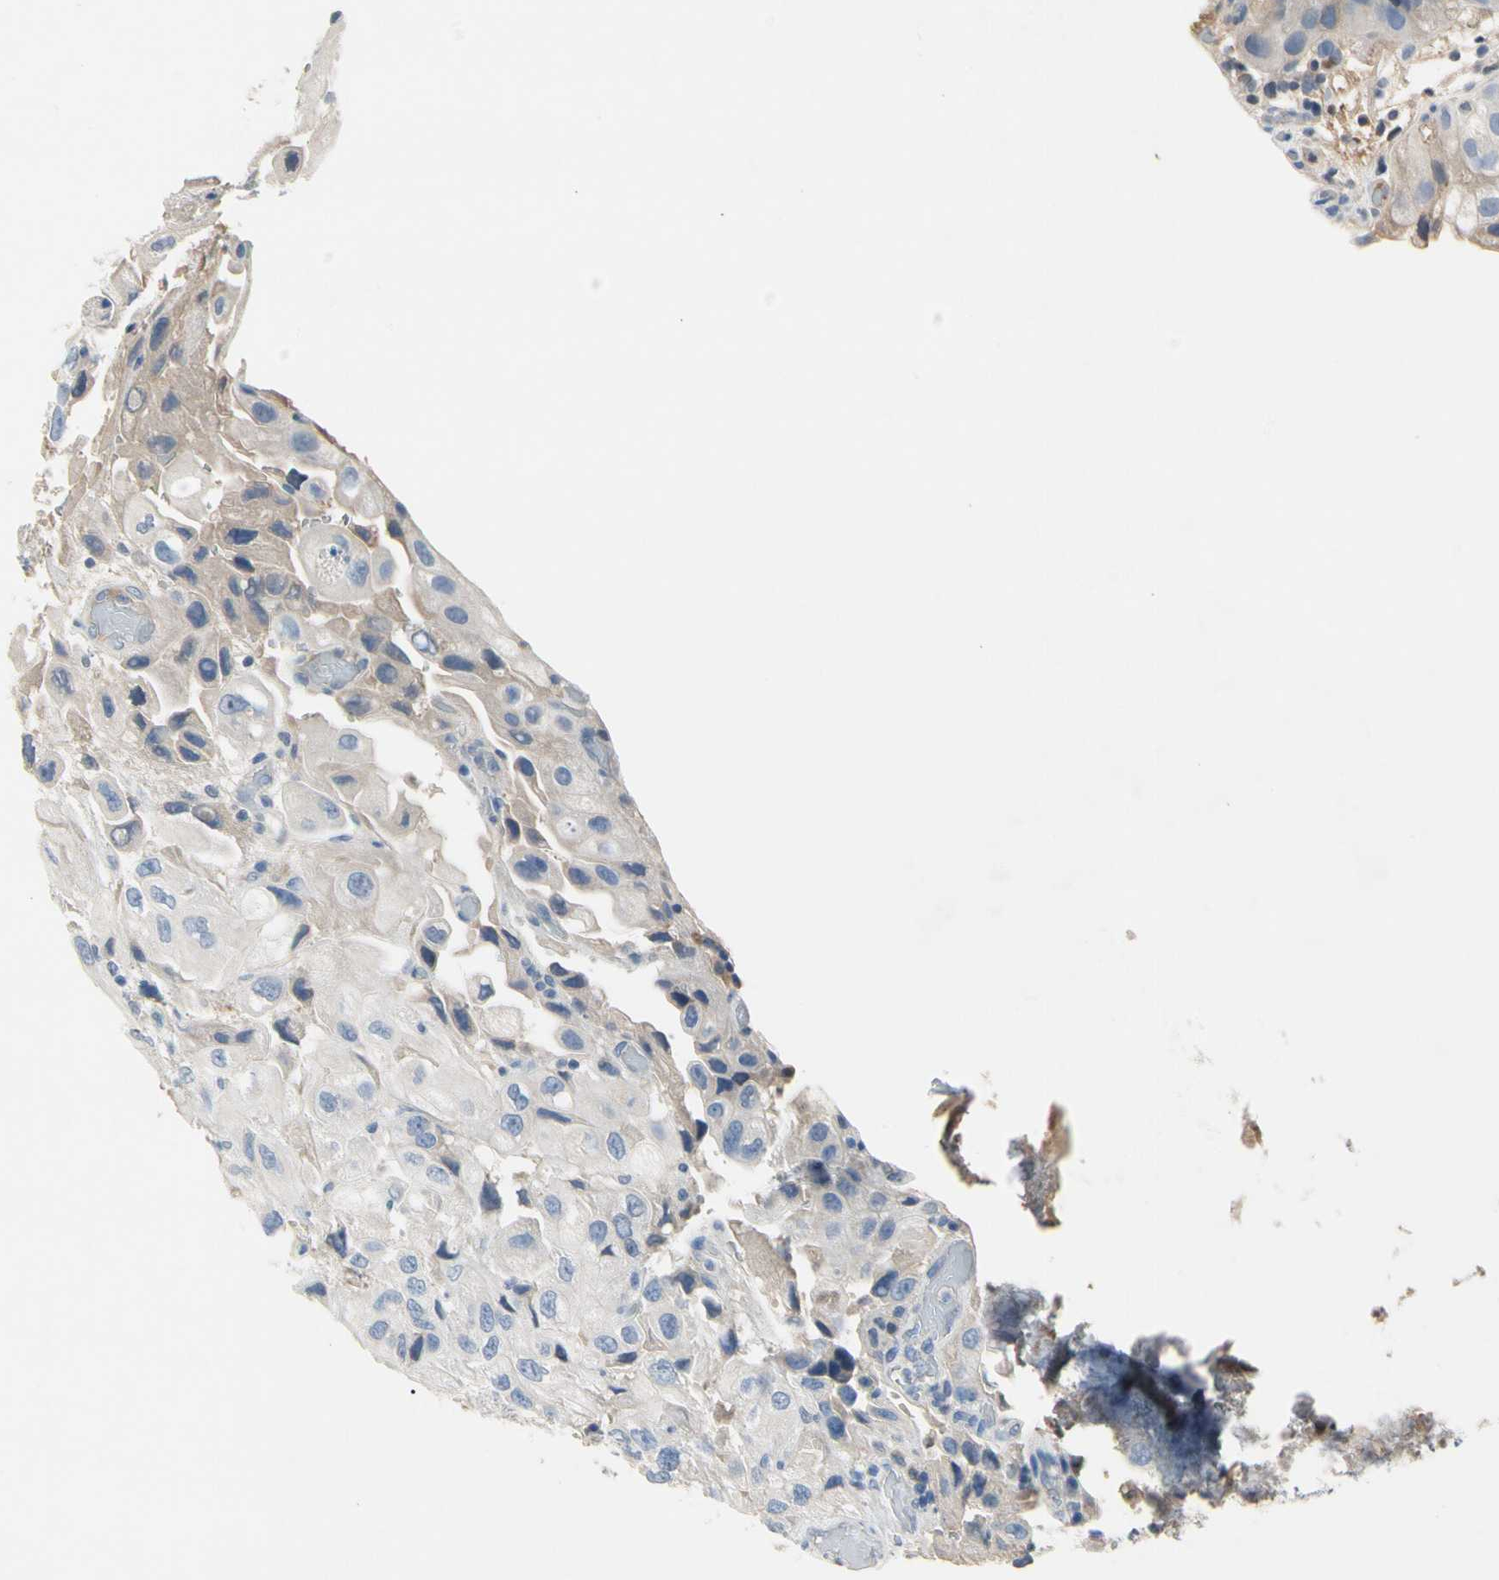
{"staining": {"intensity": "weak", "quantity": "25%-75%", "location": "cytoplasmic/membranous"}, "tissue": "urothelial cancer", "cell_type": "Tumor cells", "image_type": "cancer", "snomed": [{"axis": "morphology", "description": "Urothelial carcinoma, High grade"}, {"axis": "topography", "description": "Urinary bladder"}], "caption": "Weak cytoplasmic/membranous positivity for a protein is appreciated in approximately 25%-75% of tumor cells of urothelial carcinoma (high-grade) using immunohistochemistry (IHC).", "gene": "ECRG4", "patient": {"sex": "female", "age": 64}}